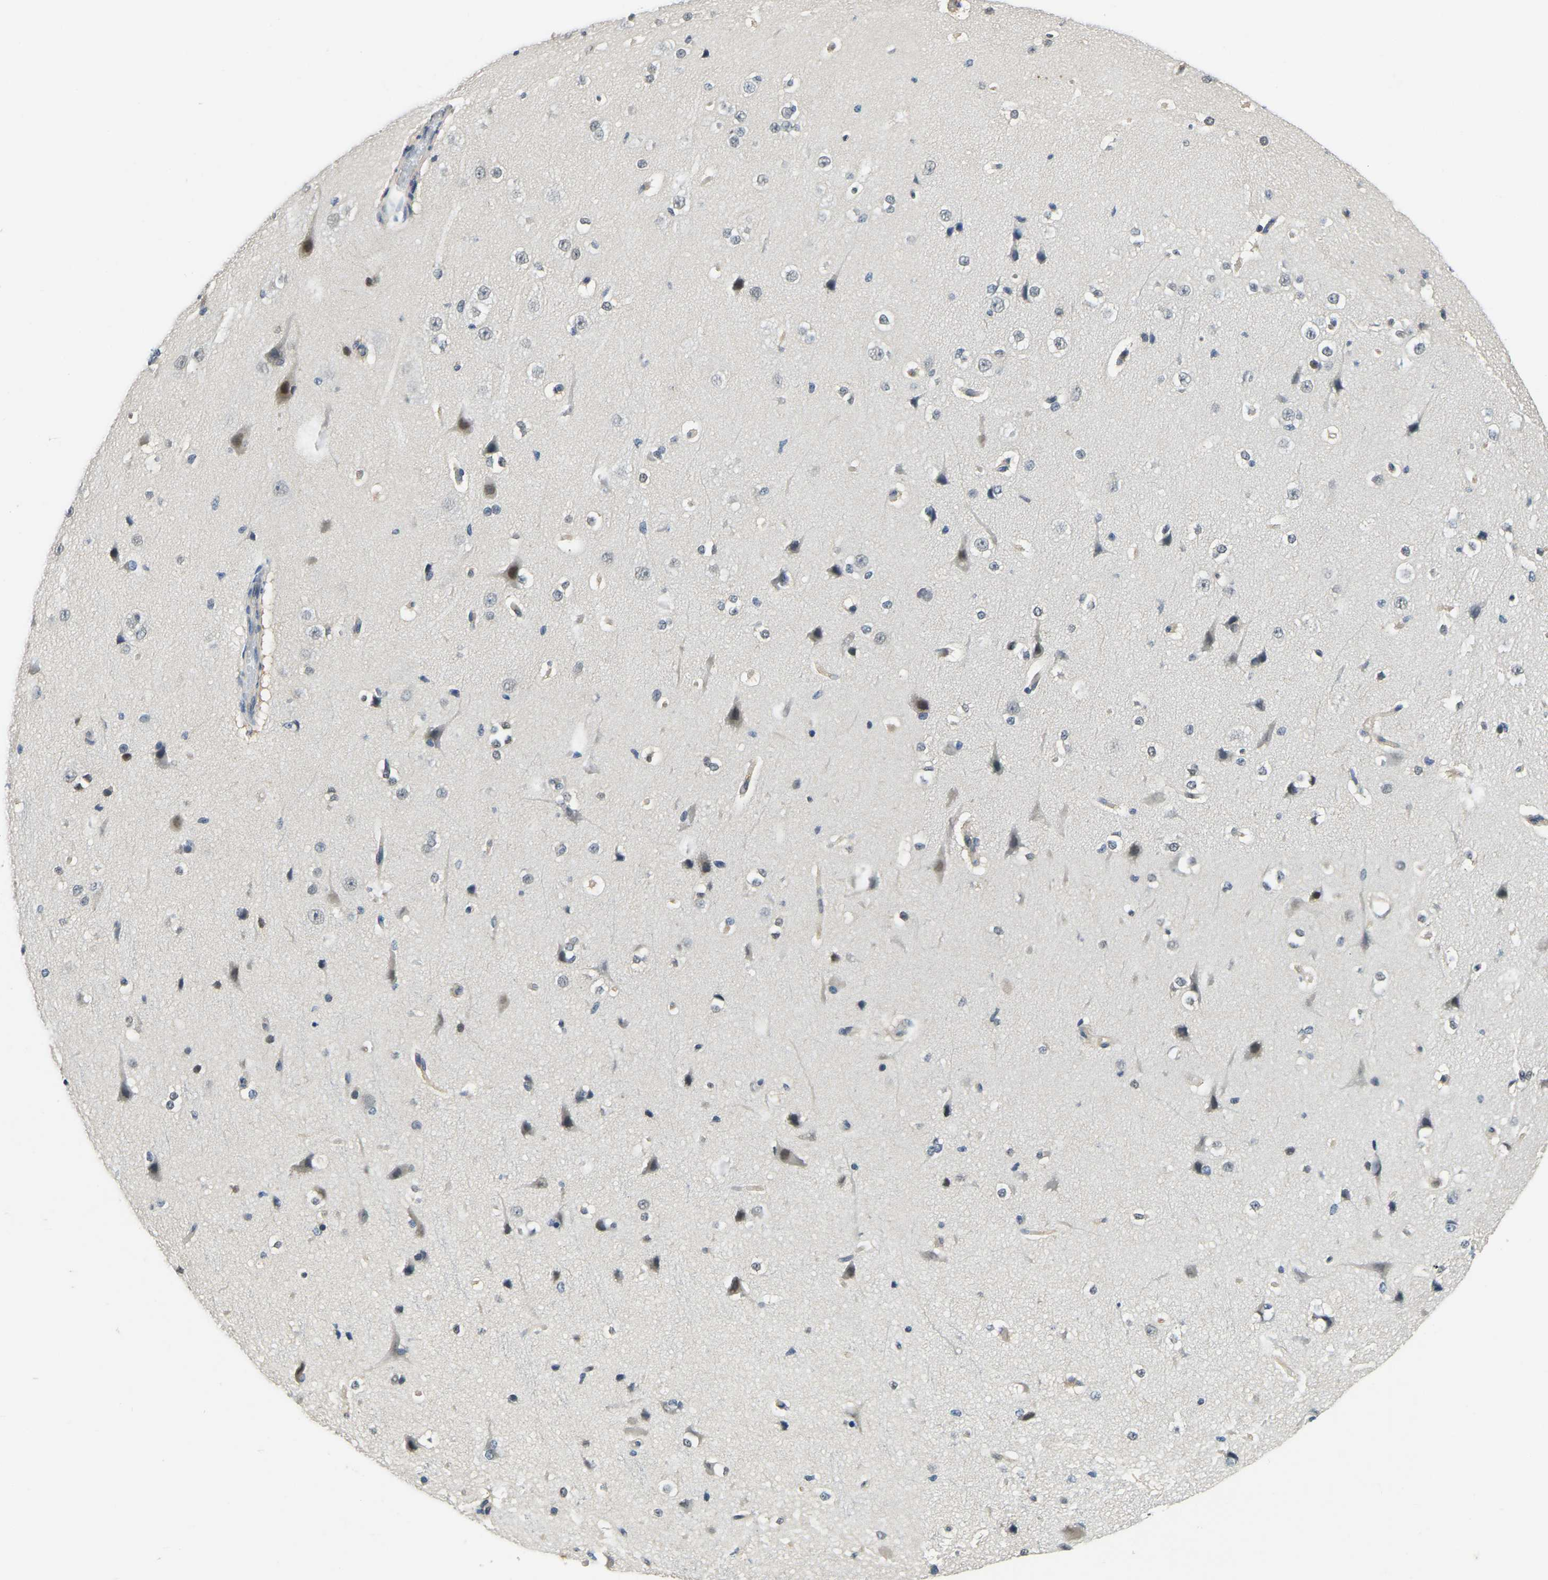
{"staining": {"intensity": "negative", "quantity": "none", "location": "none"}, "tissue": "cerebral cortex", "cell_type": "Endothelial cells", "image_type": "normal", "snomed": [{"axis": "morphology", "description": "Normal tissue, NOS"}, {"axis": "morphology", "description": "Developmental malformation"}, {"axis": "topography", "description": "Cerebral cortex"}], "caption": "A micrograph of cerebral cortex stained for a protein displays no brown staining in endothelial cells. (Immunohistochemistry, brightfield microscopy, high magnification).", "gene": "AHNAK", "patient": {"sex": "female", "age": 30}}